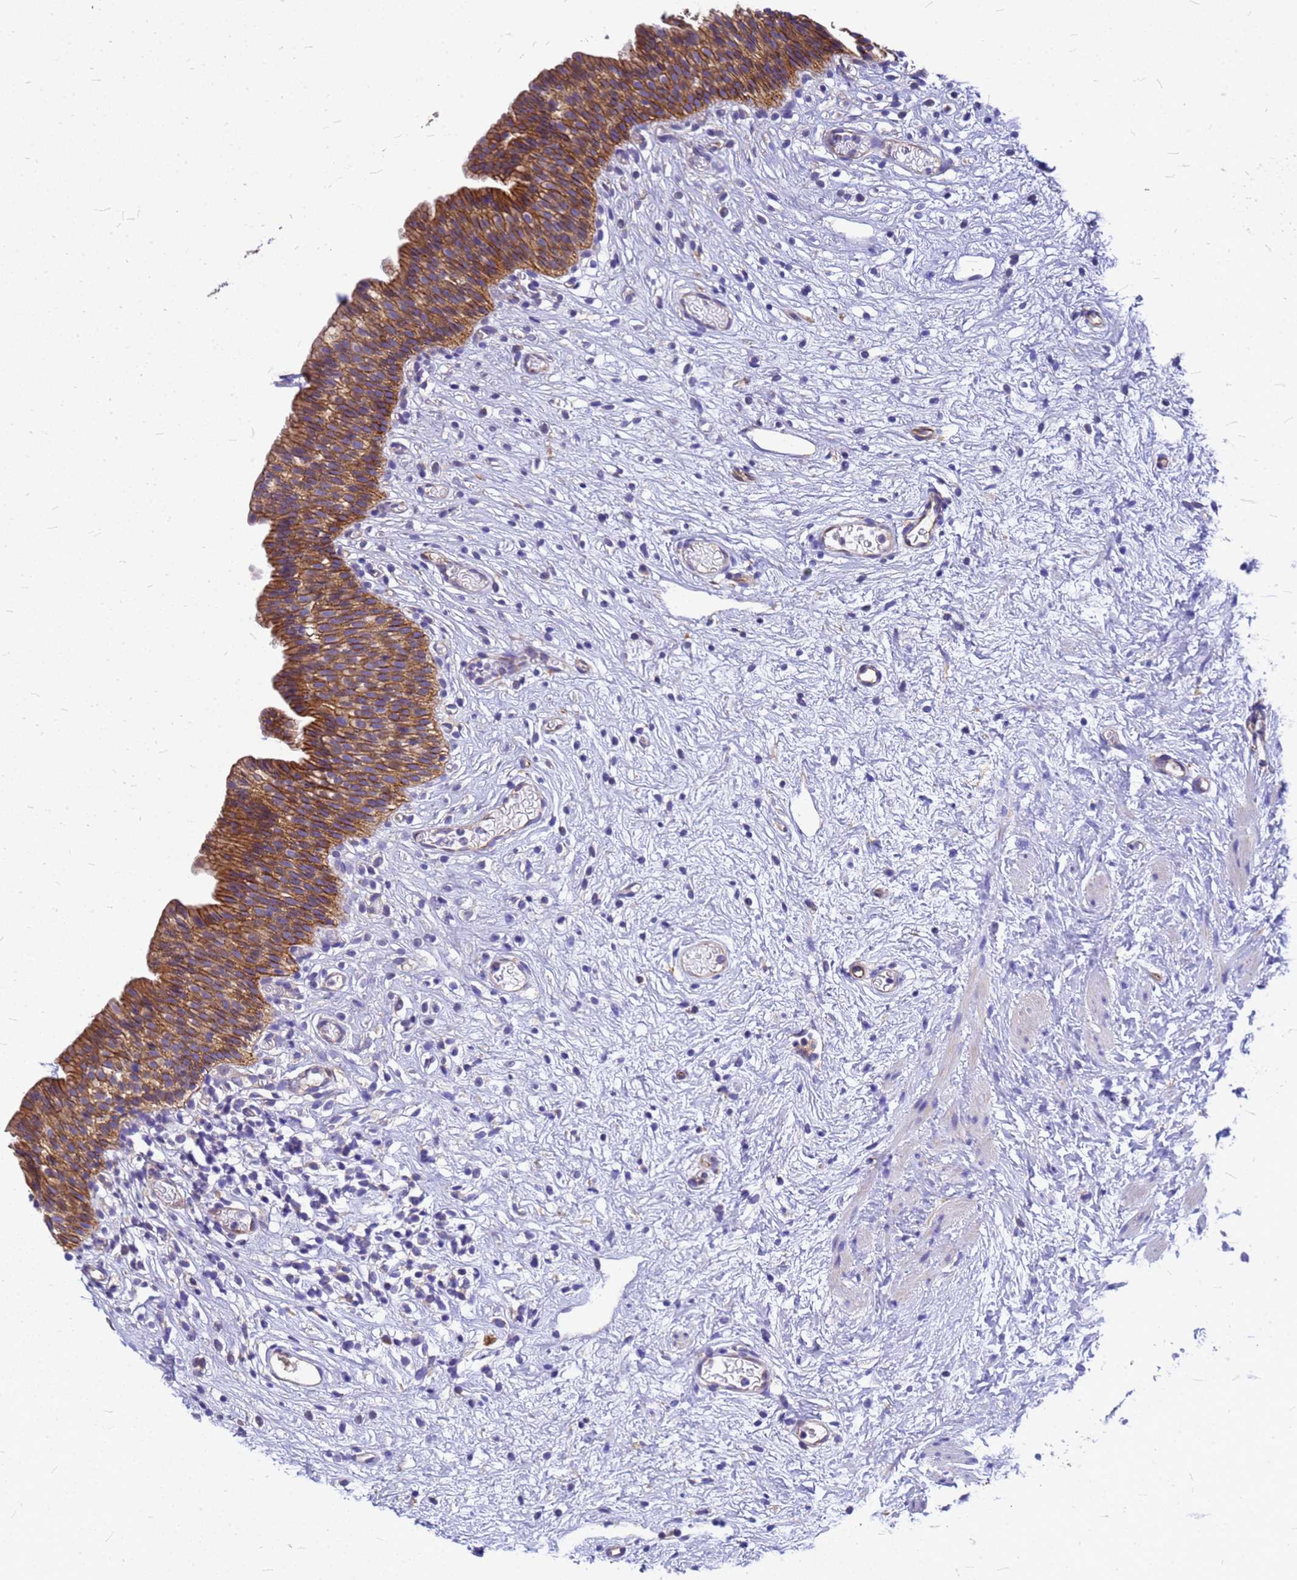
{"staining": {"intensity": "moderate", "quantity": ">75%", "location": "cytoplasmic/membranous"}, "tissue": "urinary bladder", "cell_type": "Urothelial cells", "image_type": "normal", "snomed": [{"axis": "morphology", "description": "Transitional cell carcinoma in-situ"}, {"axis": "topography", "description": "Urinary bladder"}], "caption": "Moderate cytoplasmic/membranous expression is seen in approximately >75% of urothelial cells in normal urinary bladder. The staining is performed using DAB brown chromogen to label protein expression. The nuclei are counter-stained blue using hematoxylin.", "gene": "FBXW5", "patient": {"sex": "male", "age": 74}}